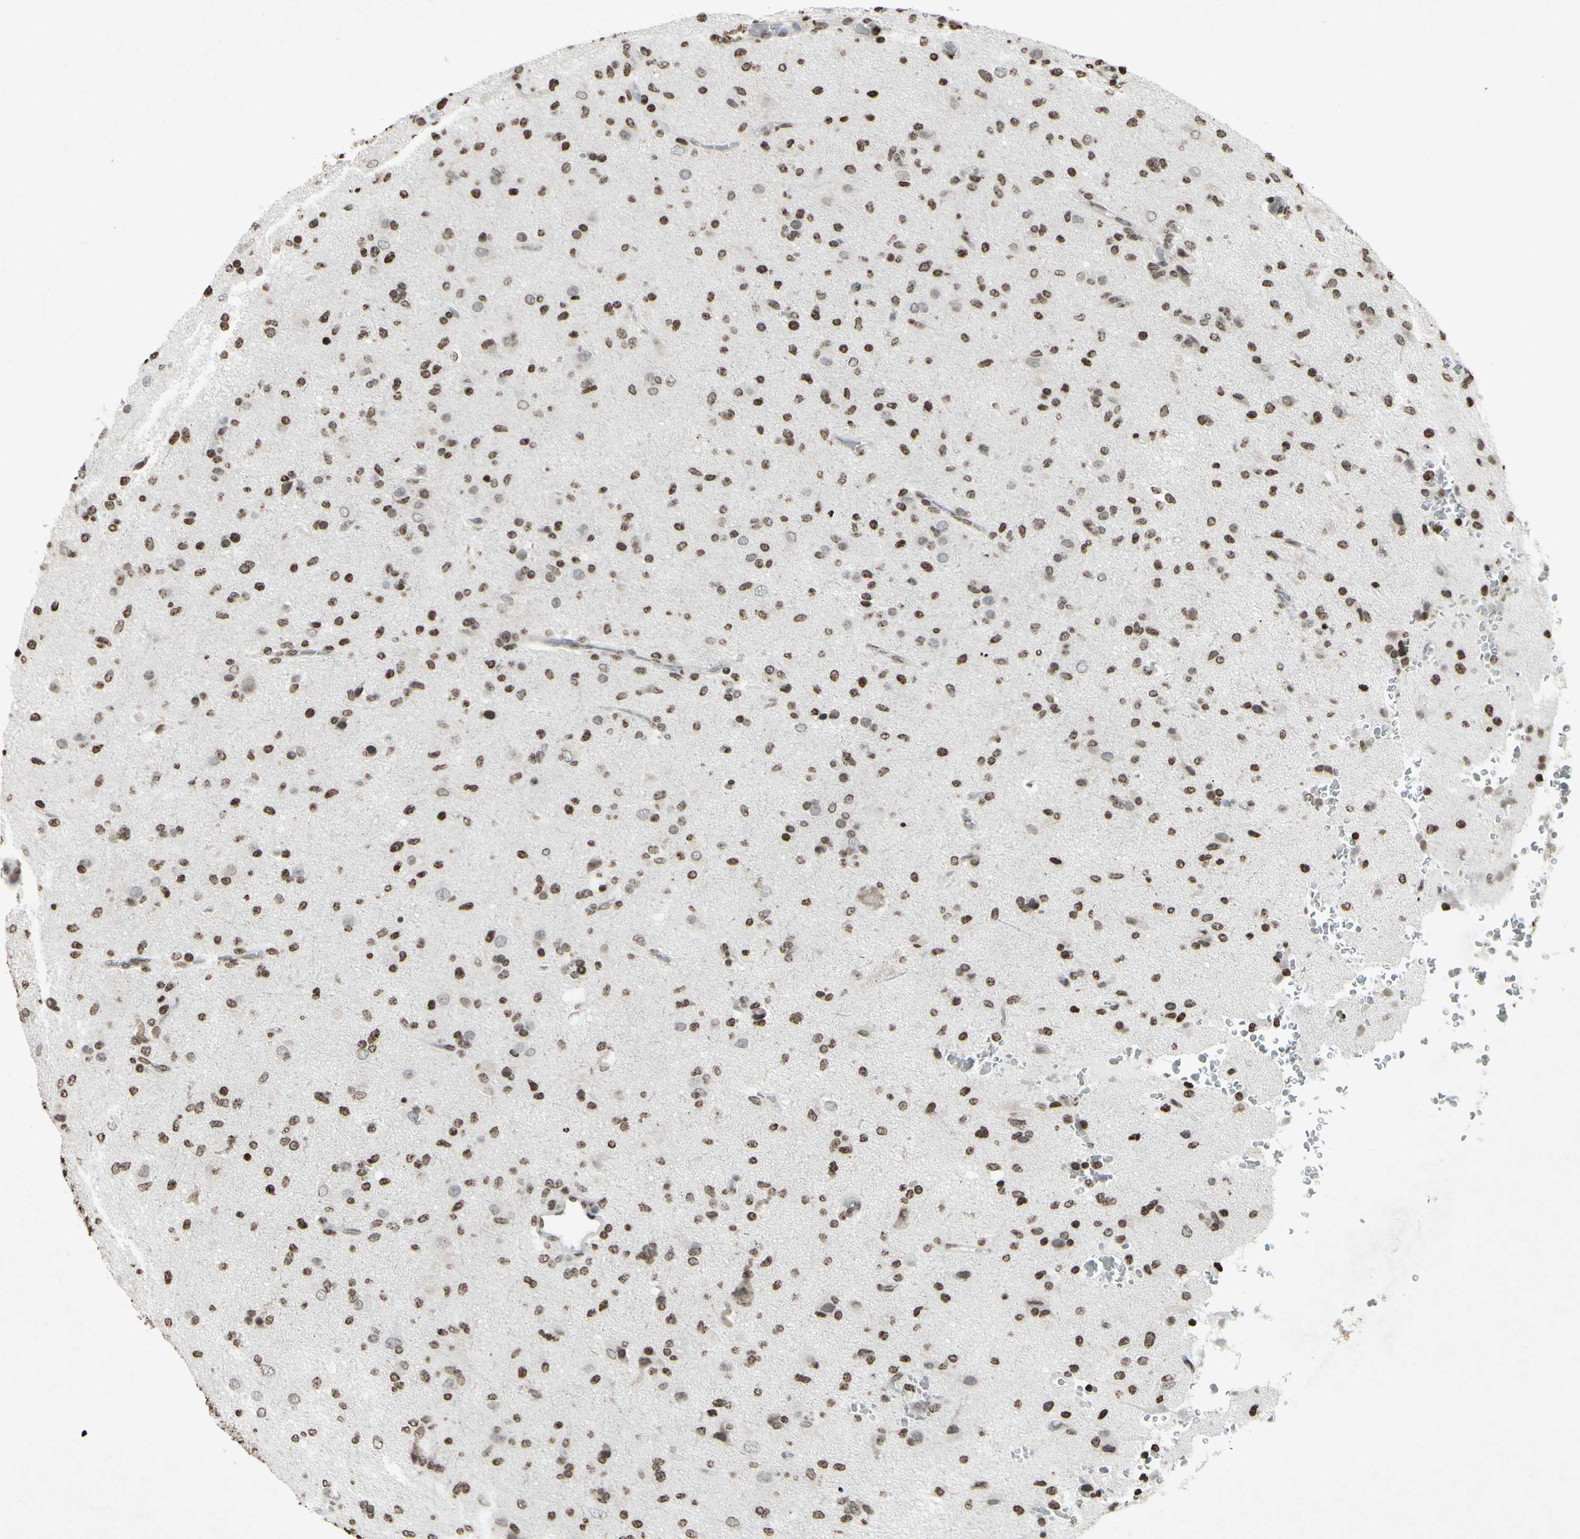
{"staining": {"intensity": "weak", "quantity": "25%-75%", "location": "nuclear"}, "tissue": "glioma", "cell_type": "Tumor cells", "image_type": "cancer", "snomed": [{"axis": "morphology", "description": "Glioma, malignant, High grade"}, {"axis": "topography", "description": "Brain"}], "caption": "Protein expression by immunohistochemistry reveals weak nuclear expression in approximately 25%-75% of tumor cells in glioma. (DAB (3,3'-diaminobenzidine) IHC, brown staining for protein, blue staining for nuclei).", "gene": "CD79B", "patient": {"sex": "male", "age": 71}}